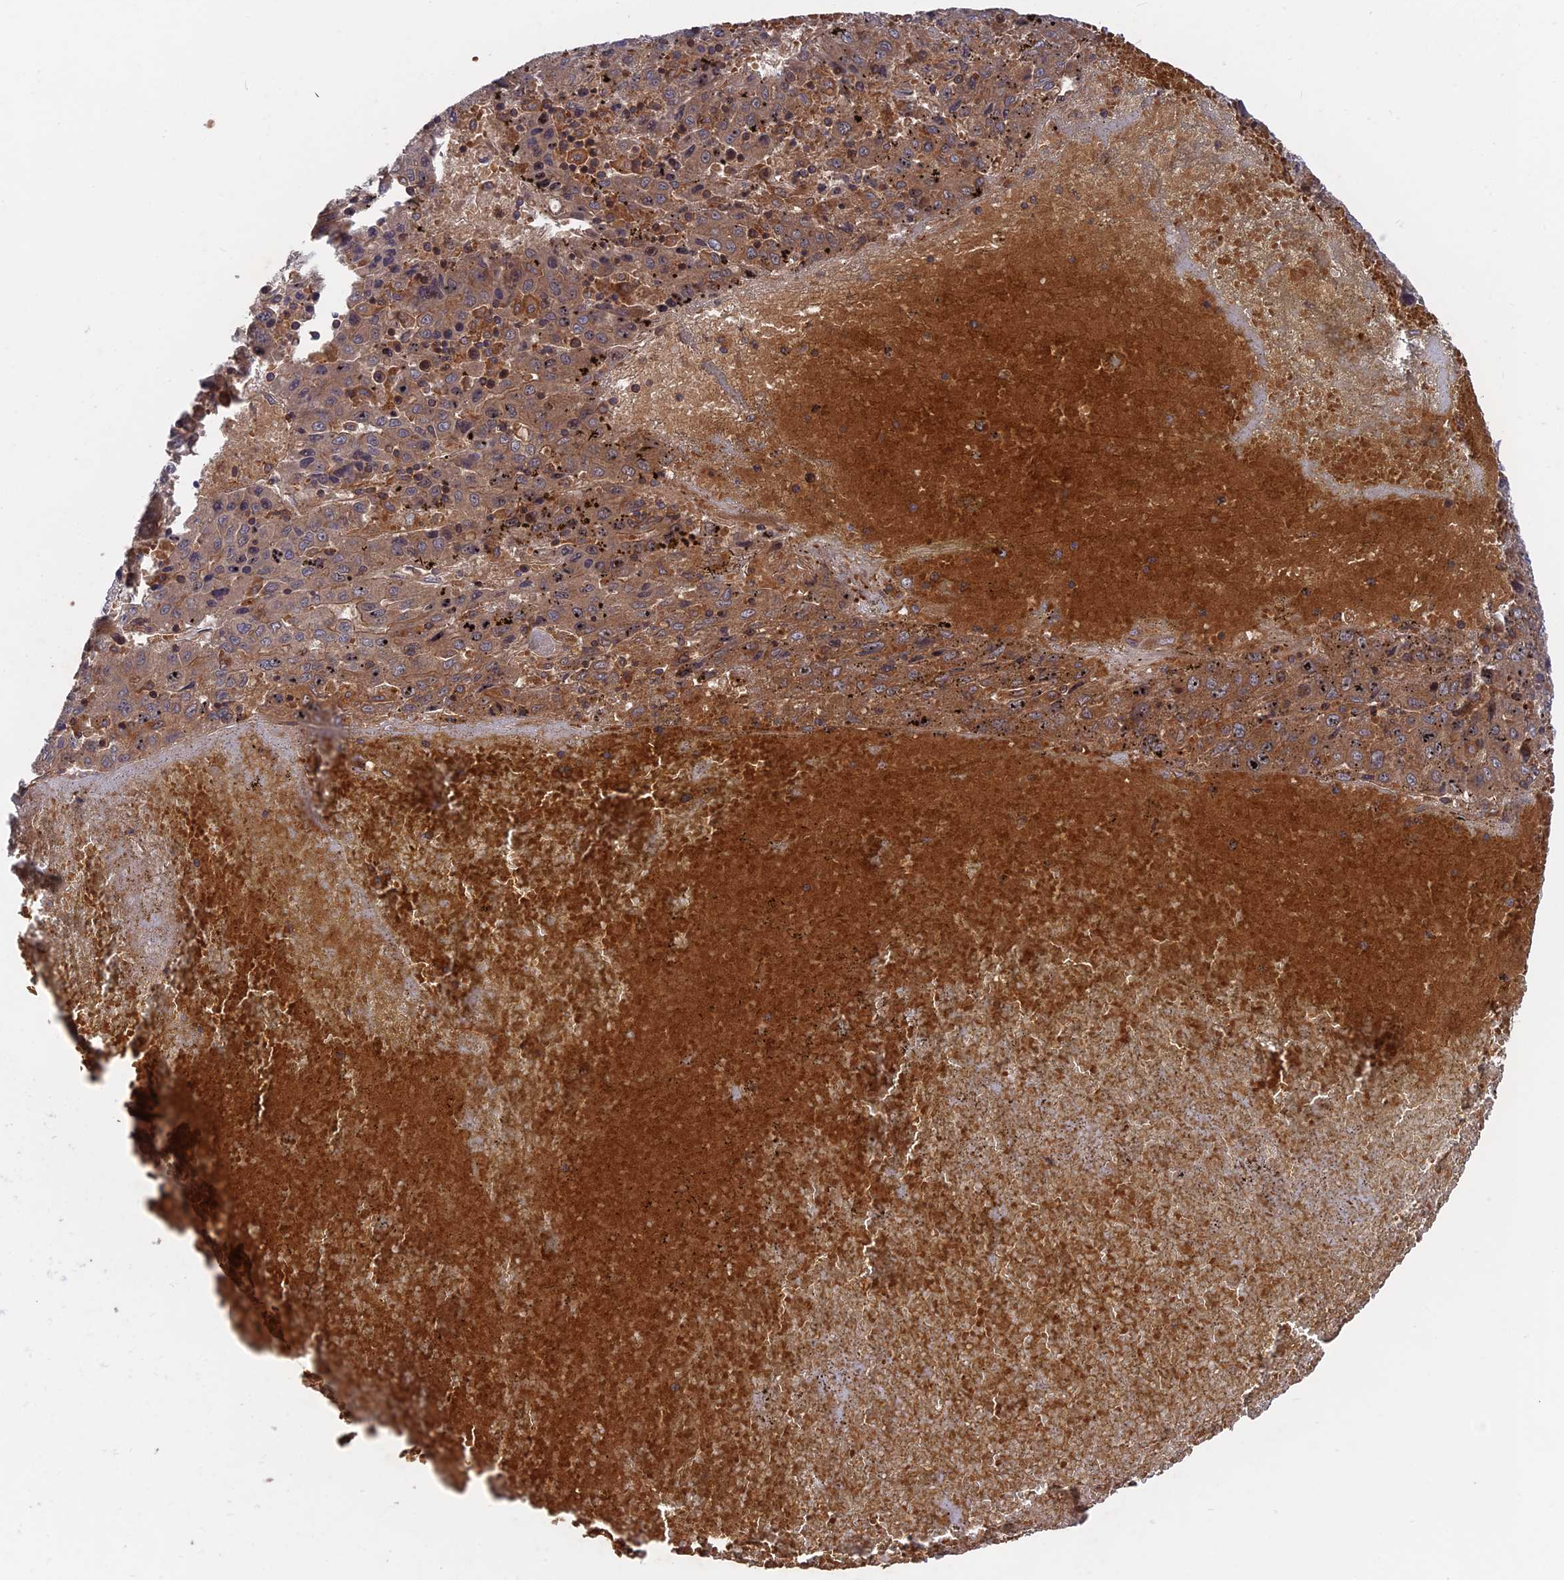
{"staining": {"intensity": "weak", "quantity": ">75%", "location": "cytoplasmic/membranous"}, "tissue": "liver cancer", "cell_type": "Tumor cells", "image_type": "cancer", "snomed": [{"axis": "morphology", "description": "Carcinoma, Hepatocellular, NOS"}, {"axis": "topography", "description": "Liver"}], "caption": "Protein staining of liver cancer tissue displays weak cytoplasmic/membranous staining in approximately >75% of tumor cells. (IHC, brightfield microscopy, high magnification).", "gene": "CPNE7", "patient": {"sex": "female", "age": 53}}